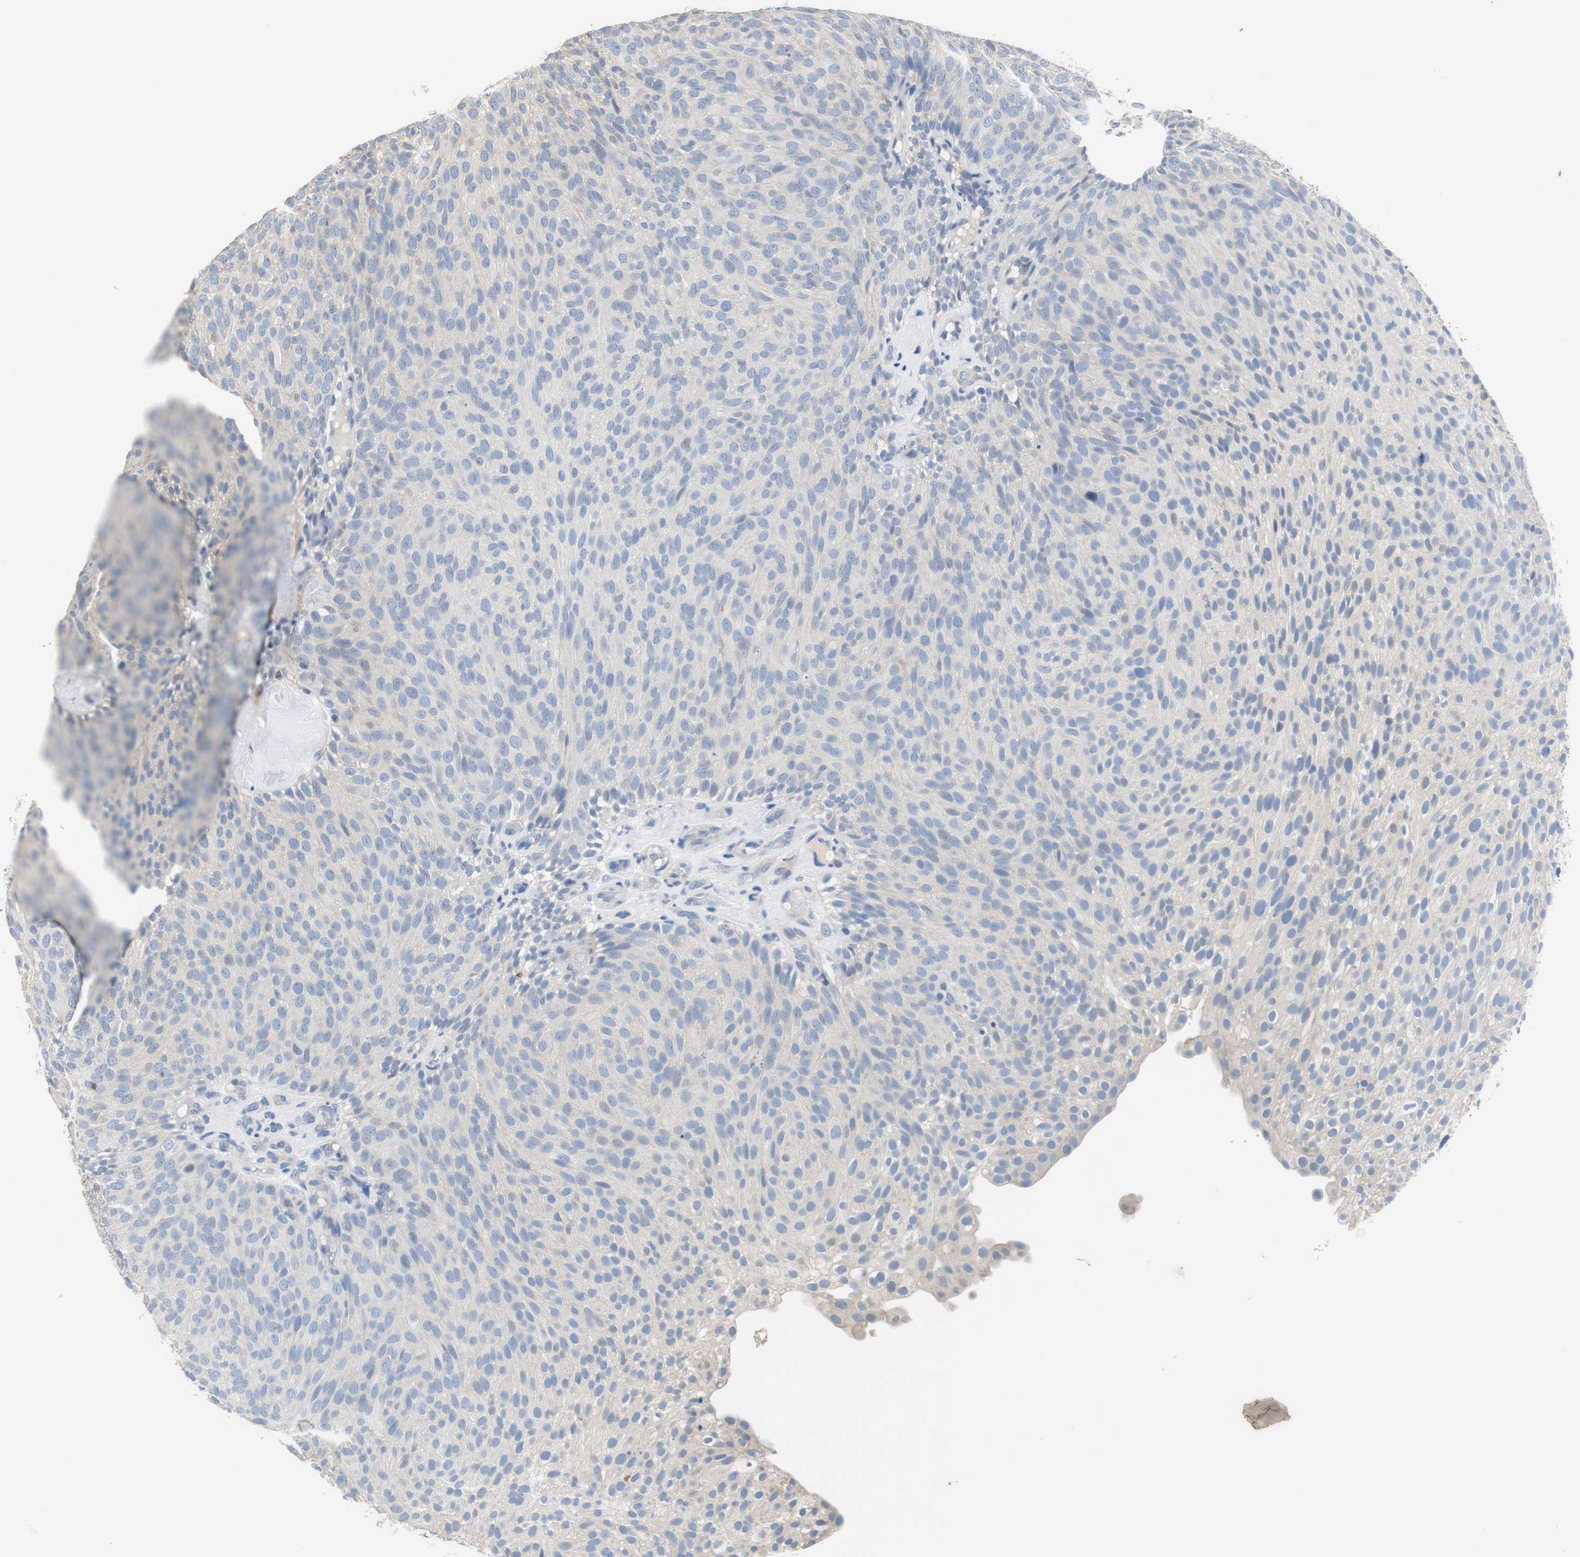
{"staining": {"intensity": "negative", "quantity": "none", "location": "none"}, "tissue": "urothelial cancer", "cell_type": "Tumor cells", "image_type": "cancer", "snomed": [{"axis": "morphology", "description": "Urothelial carcinoma, Low grade"}, {"axis": "topography", "description": "Urinary bladder"}], "caption": "This is a histopathology image of immunohistochemistry (IHC) staining of low-grade urothelial carcinoma, which shows no staining in tumor cells.", "gene": "PCK1", "patient": {"sex": "male", "age": 78}}